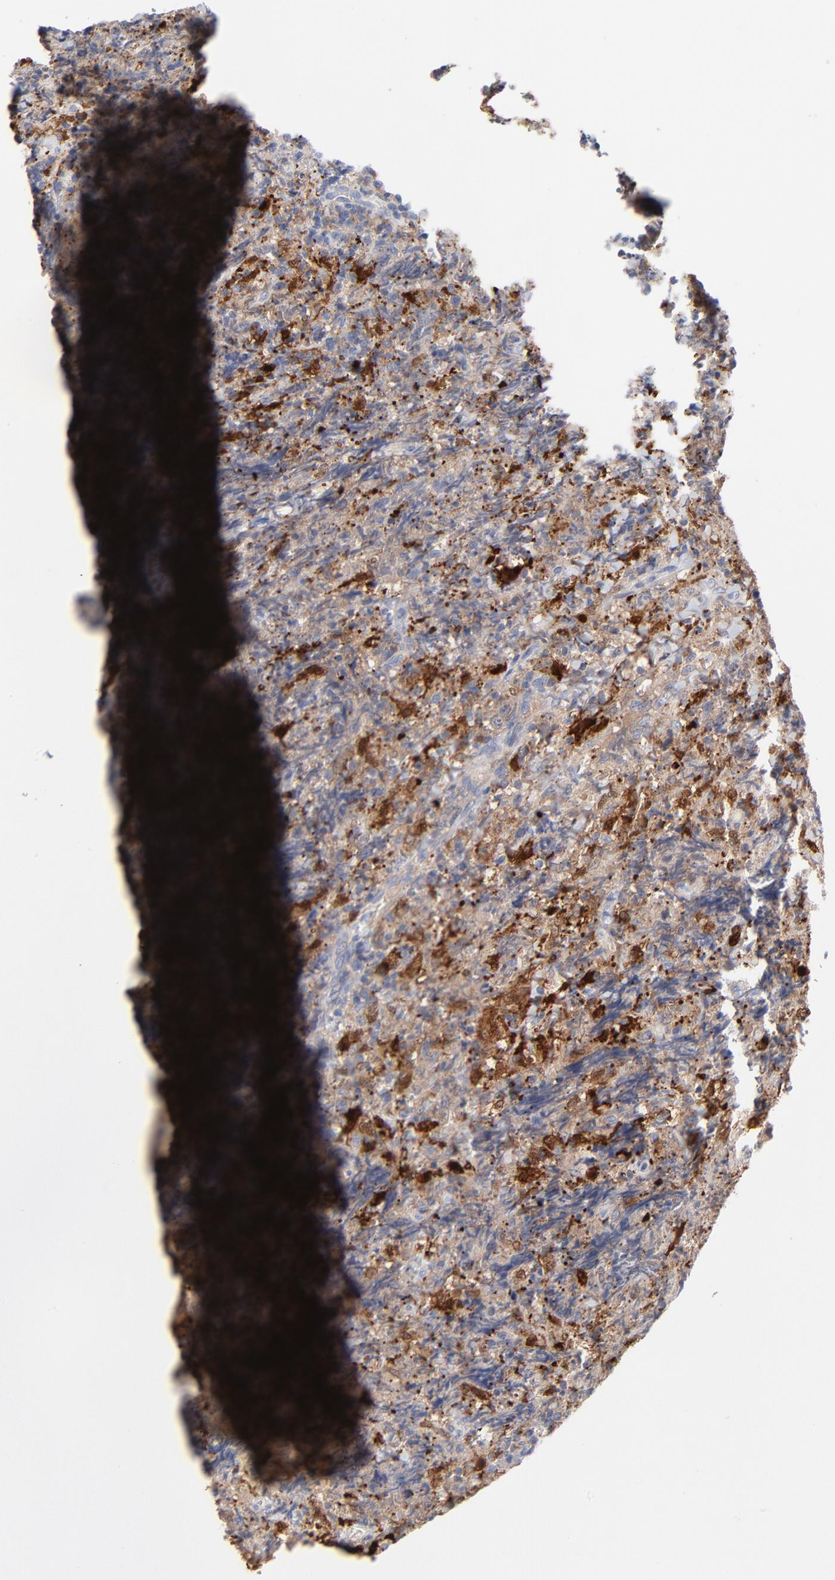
{"staining": {"intensity": "strong", "quantity": "<25%", "location": "cytoplasmic/membranous"}, "tissue": "lymphoma", "cell_type": "Tumor cells", "image_type": "cancer", "snomed": [{"axis": "morphology", "description": "Malignant lymphoma, non-Hodgkin's type, High grade"}, {"axis": "topography", "description": "Tonsil"}], "caption": "A high-resolution image shows immunohistochemistry (IHC) staining of lymphoma, which demonstrates strong cytoplasmic/membranous positivity in approximately <25% of tumor cells.", "gene": "IFIT2", "patient": {"sex": "female", "age": 36}}